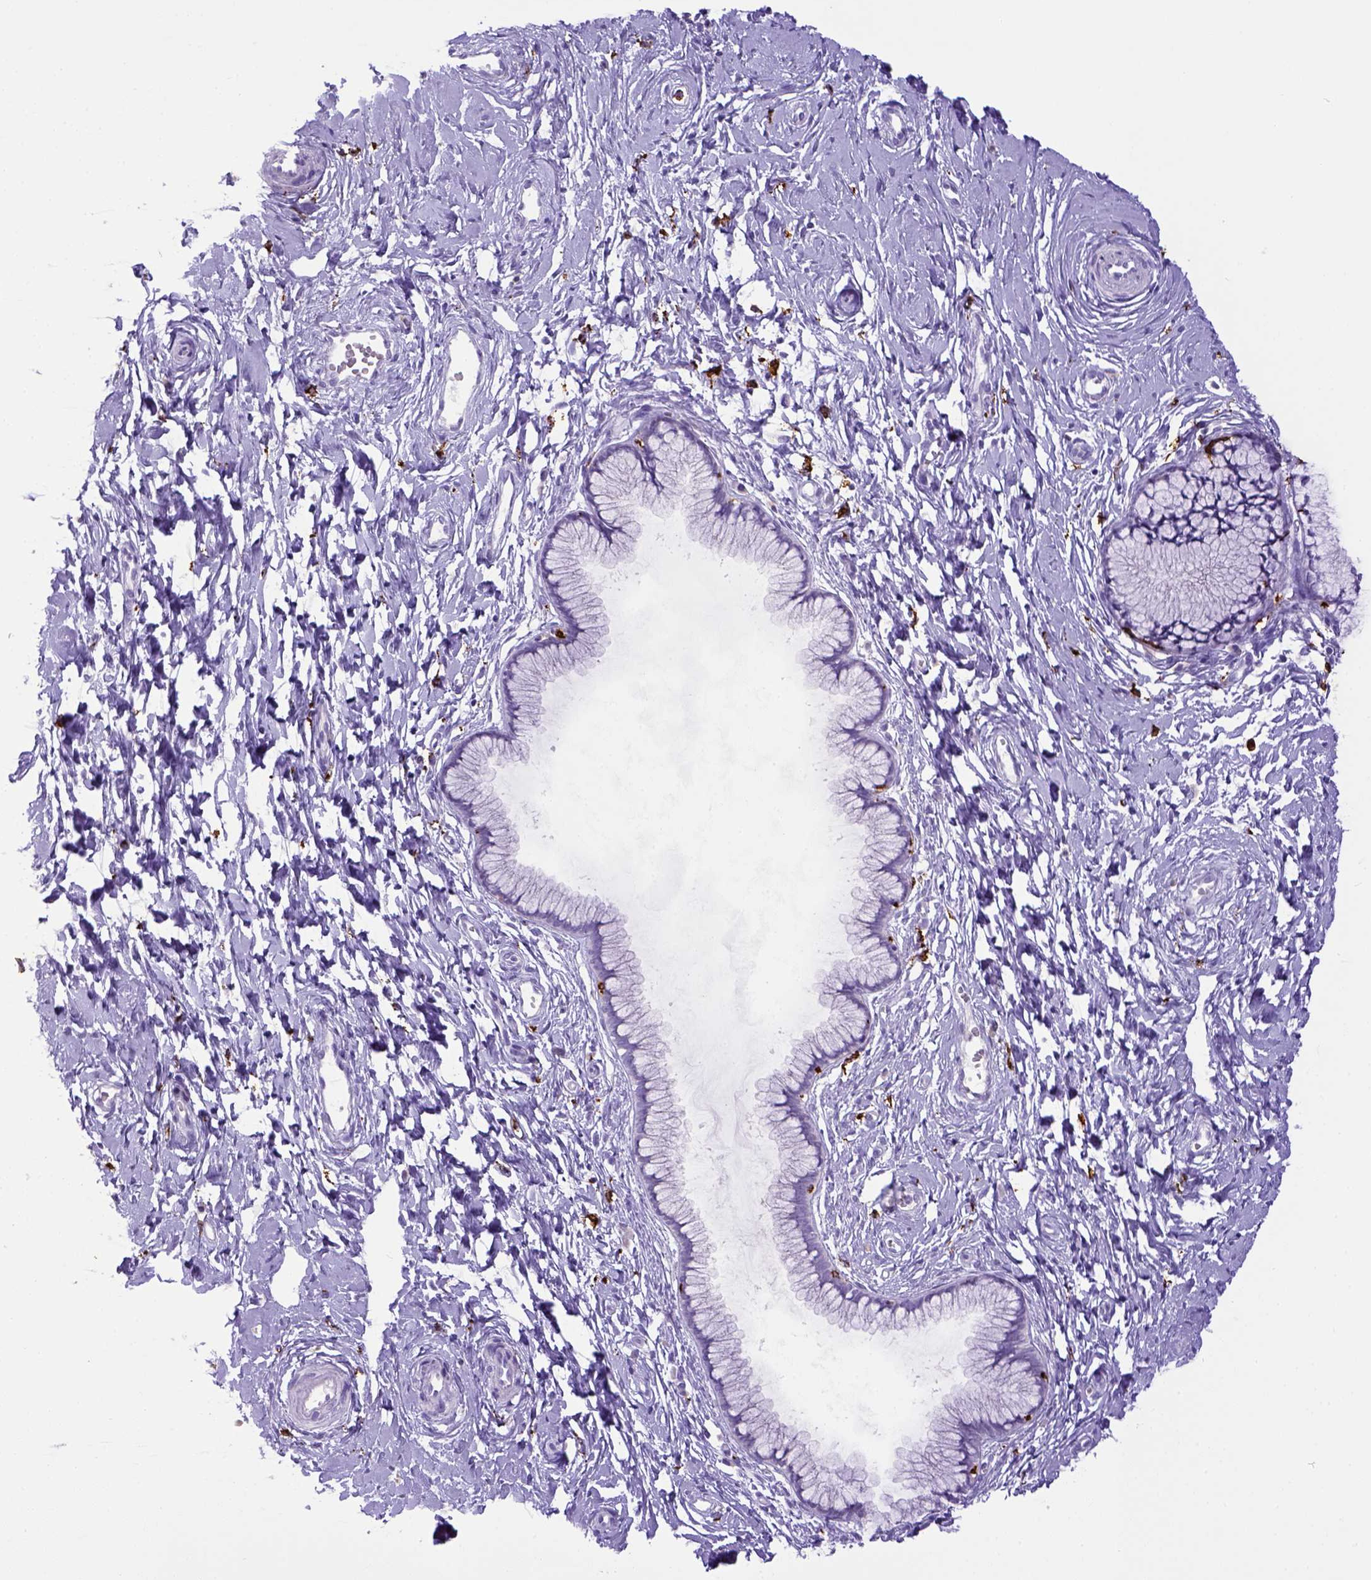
{"staining": {"intensity": "negative", "quantity": "none", "location": "none"}, "tissue": "cervix", "cell_type": "Glandular cells", "image_type": "normal", "snomed": [{"axis": "morphology", "description": "Normal tissue, NOS"}, {"axis": "topography", "description": "Cervix"}], "caption": "Immunohistochemical staining of unremarkable human cervix reveals no significant staining in glandular cells.", "gene": "CD68", "patient": {"sex": "female", "age": 40}}